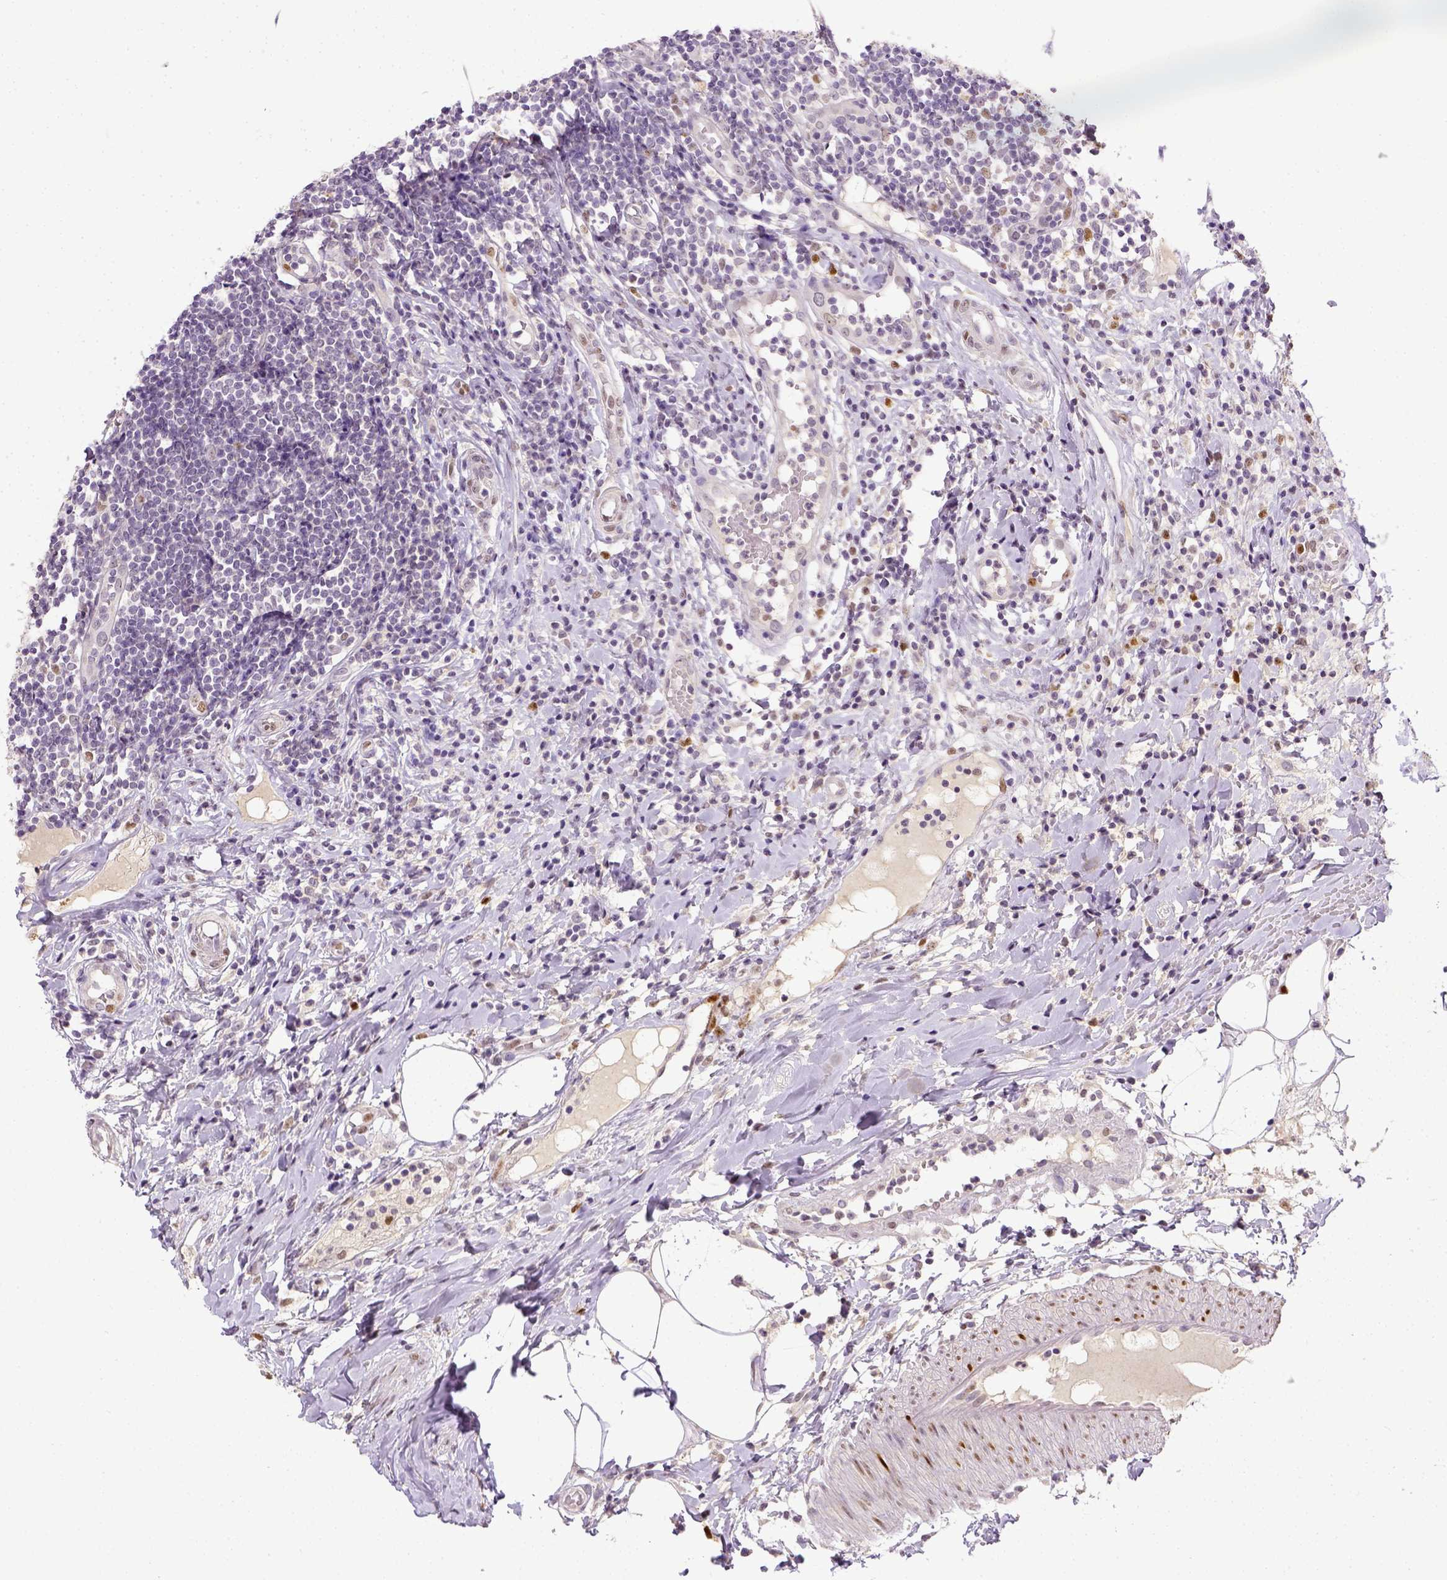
{"staining": {"intensity": "moderate", "quantity": "25%-75%", "location": "nuclear"}, "tissue": "appendix", "cell_type": "Glandular cells", "image_type": "normal", "snomed": [{"axis": "morphology", "description": "Normal tissue, NOS"}, {"axis": "morphology", "description": "Inflammation, NOS"}, {"axis": "topography", "description": "Appendix"}], "caption": "Appendix stained with a brown dye shows moderate nuclear positive expression in approximately 25%-75% of glandular cells.", "gene": "CDKN1A", "patient": {"sex": "male", "age": 16}}